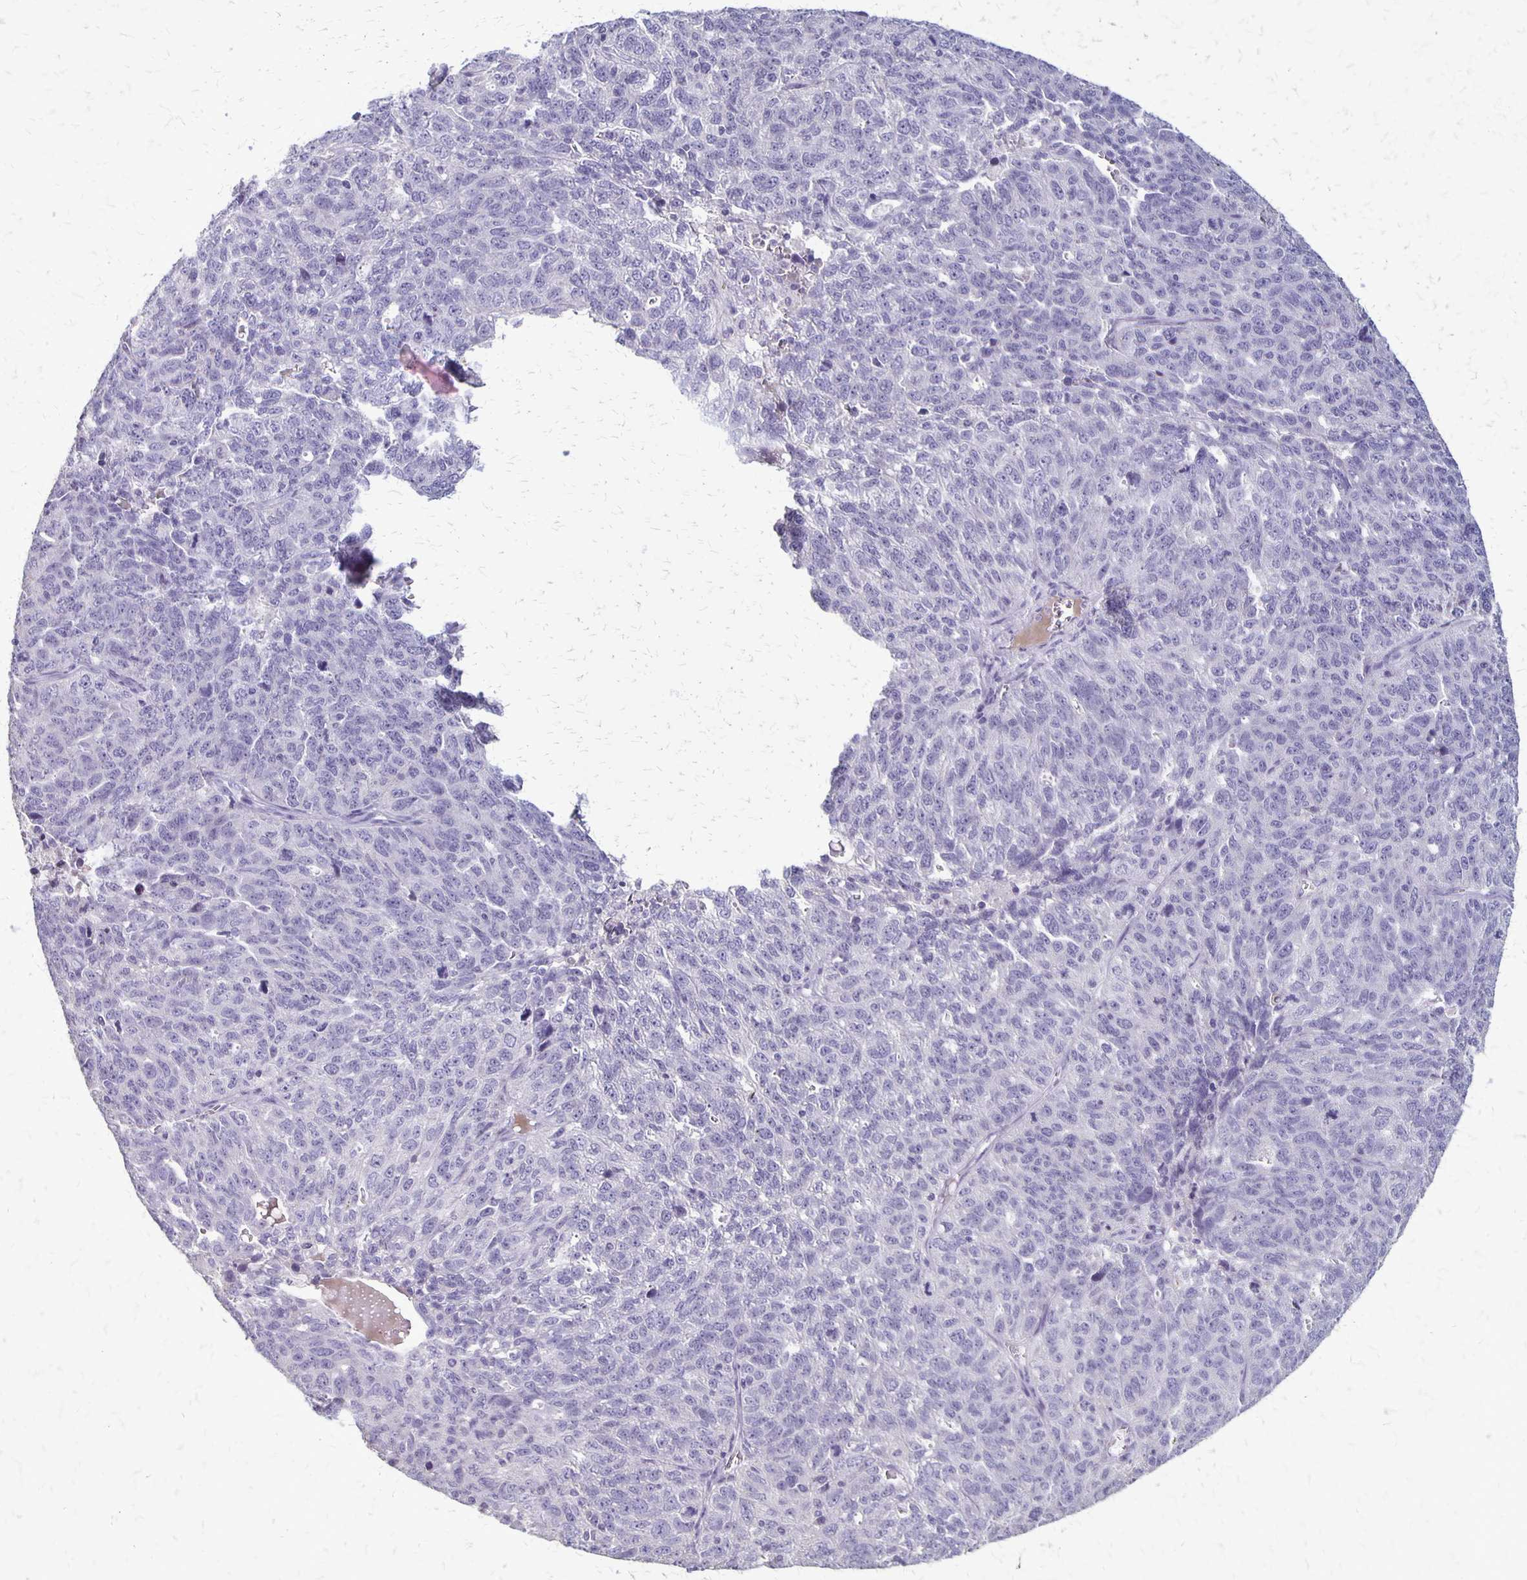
{"staining": {"intensity": "negative", "quantity": "none", "location": "none"}, "tissue": "ovarian cancer", "cell_type": "Tumor cells", "image_type": "cancer", "snomed": [{"axis": "morphology", "description": "Cystadenocarcinoma, serous, NOS"}, {"axis": "topography", "description": "Ovary"}], "caption": "High magnification brightfield microscopy of ovarian cancer stained with DAB (brown) and counterstained with hematoxylin (blue): tumor cells show no significant expression.", "gene": "SEPTIN5", "patient": {"sex": "female", "age": 71}}